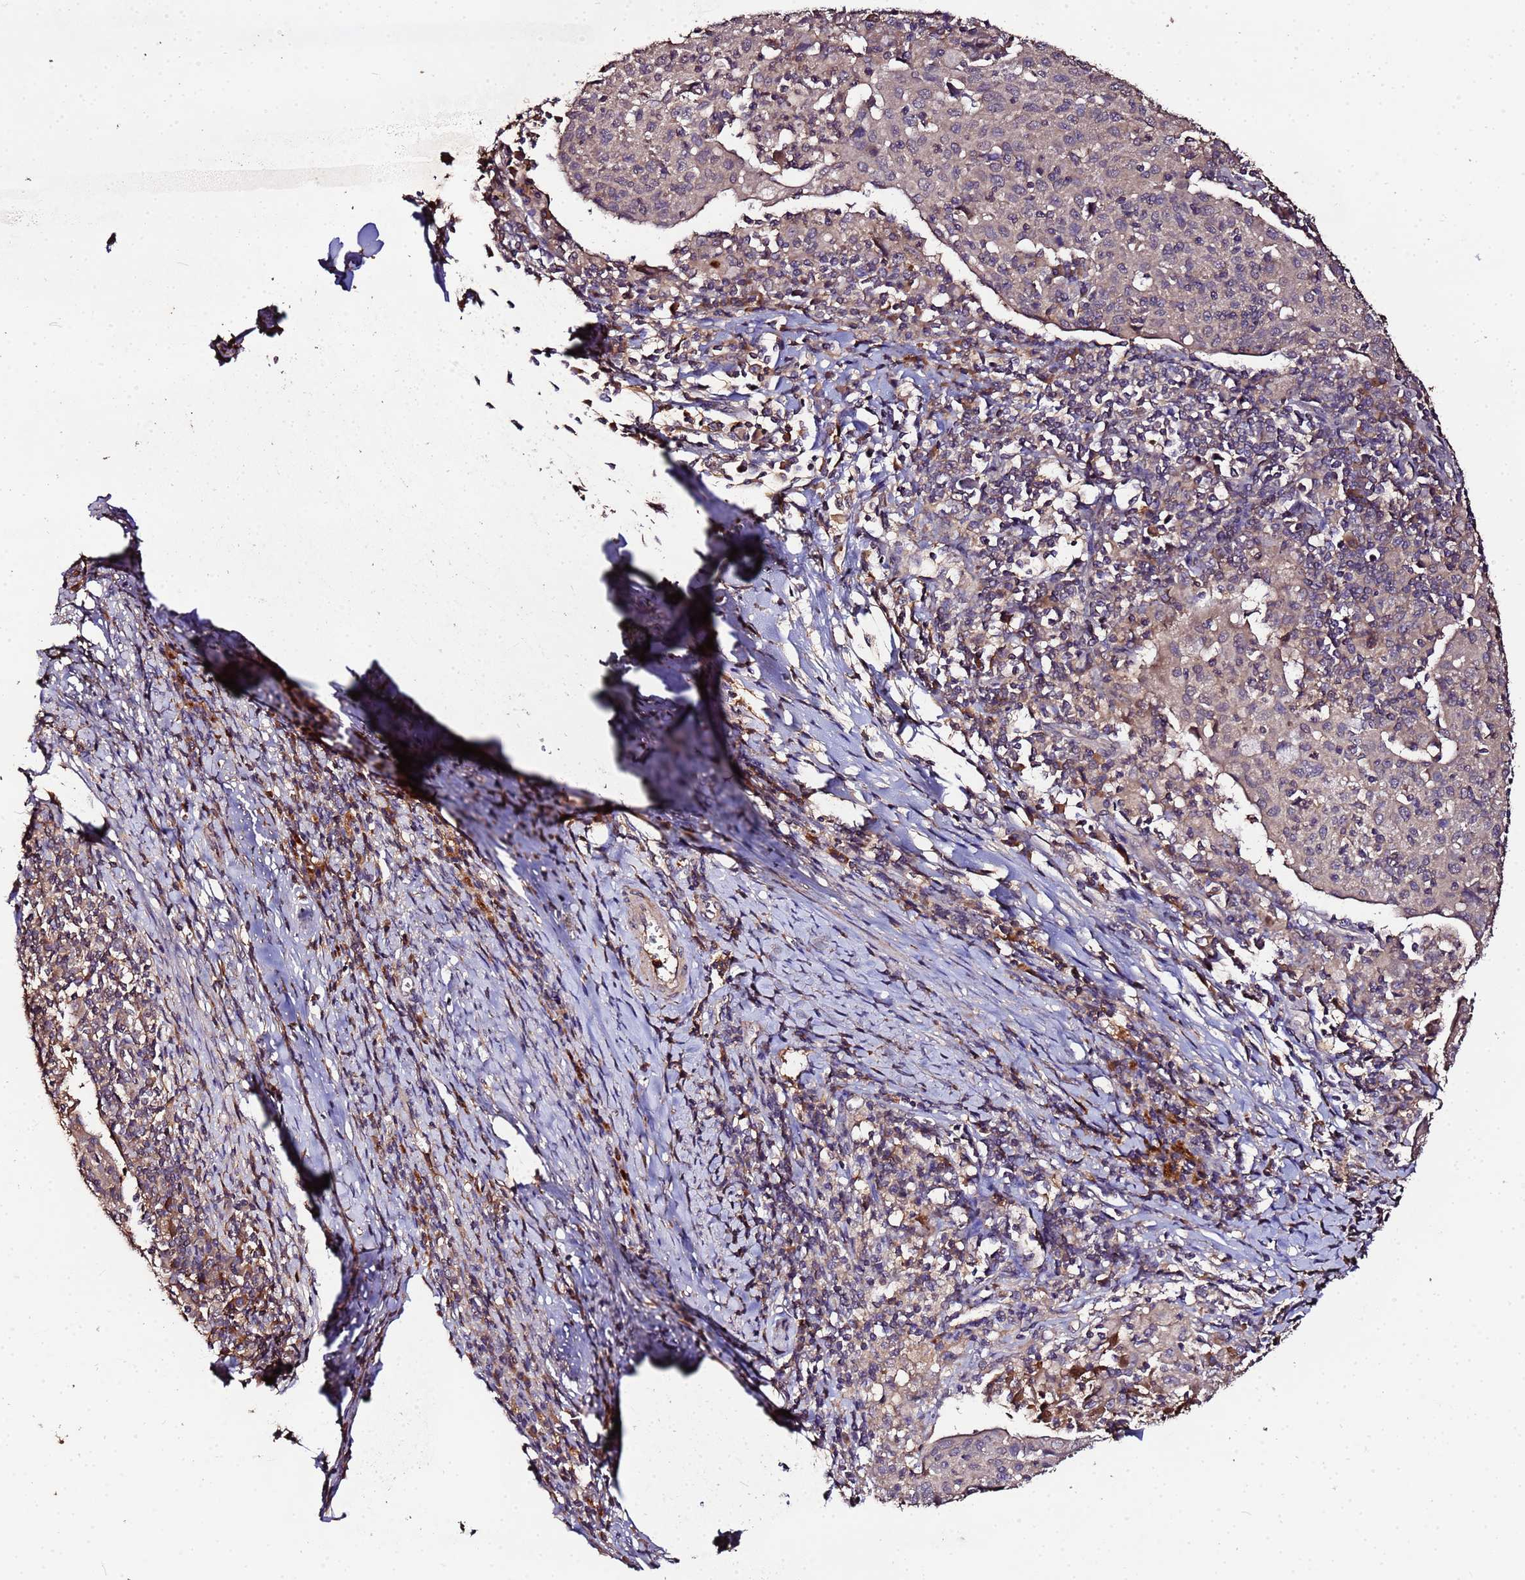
{"staining": {"intensity": "weak", "quantity": "25%-75%", "location": "cytoplasmic/membranous"}, "tissue": "cervical cancer", "cell_type": "Tumor cells", "image_type": "cancer", "snomed": [{"axis": "morphology", "description": "Squamous cell carcinoma, NOS"}, {"axis": "topography", "description": "Cervix"}], "caption": "An IHC histopathology image of neoplastic tissue is shown. Protein staining in brown shows weak cytoplasmic/membranous positivity in squamous cell carcinoma (cervical) within tumor cells.", "gene": "MTERF1", "patient": {"sex": "female", "age": 52}}